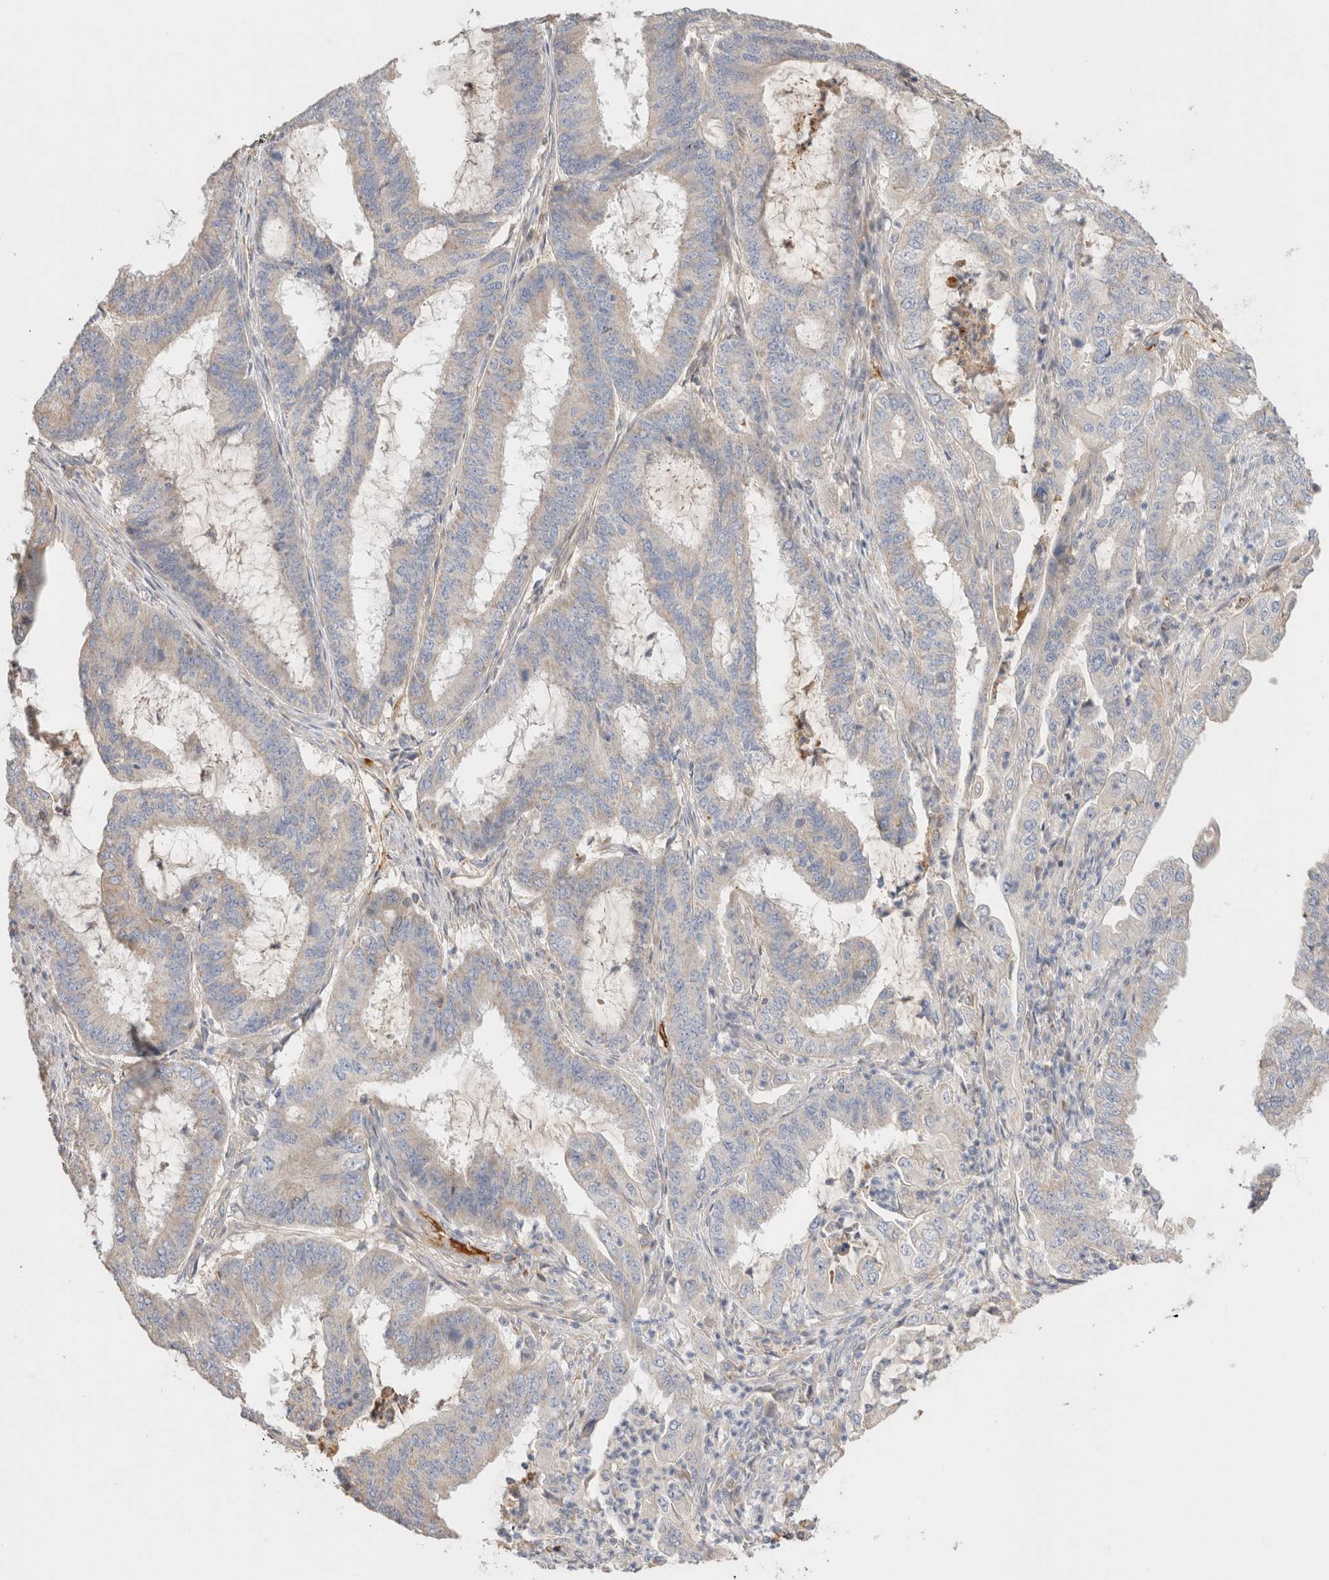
{"staining": {"intensity": "negative", "quantity": "none", "location": "none"}, "tissue": "endometrial cancer", "cell_type": "Tumor cells", "image_type": "cancer", "snomed": [{"axis": "morphology", "description": "Adenocarcinoma, NOS"}, {"axis": "topography", "description": "Endometrium"}], "caption": "IHC micrograph of neoplastic tissue: human endometrial adenocarcinoma stained with DAB (3,3'-diaminobenzidine) exhibits no significant protein positivity in tumor cells.", "gene": "PROS1", "patient": {"sex": "female", "age": 51}}